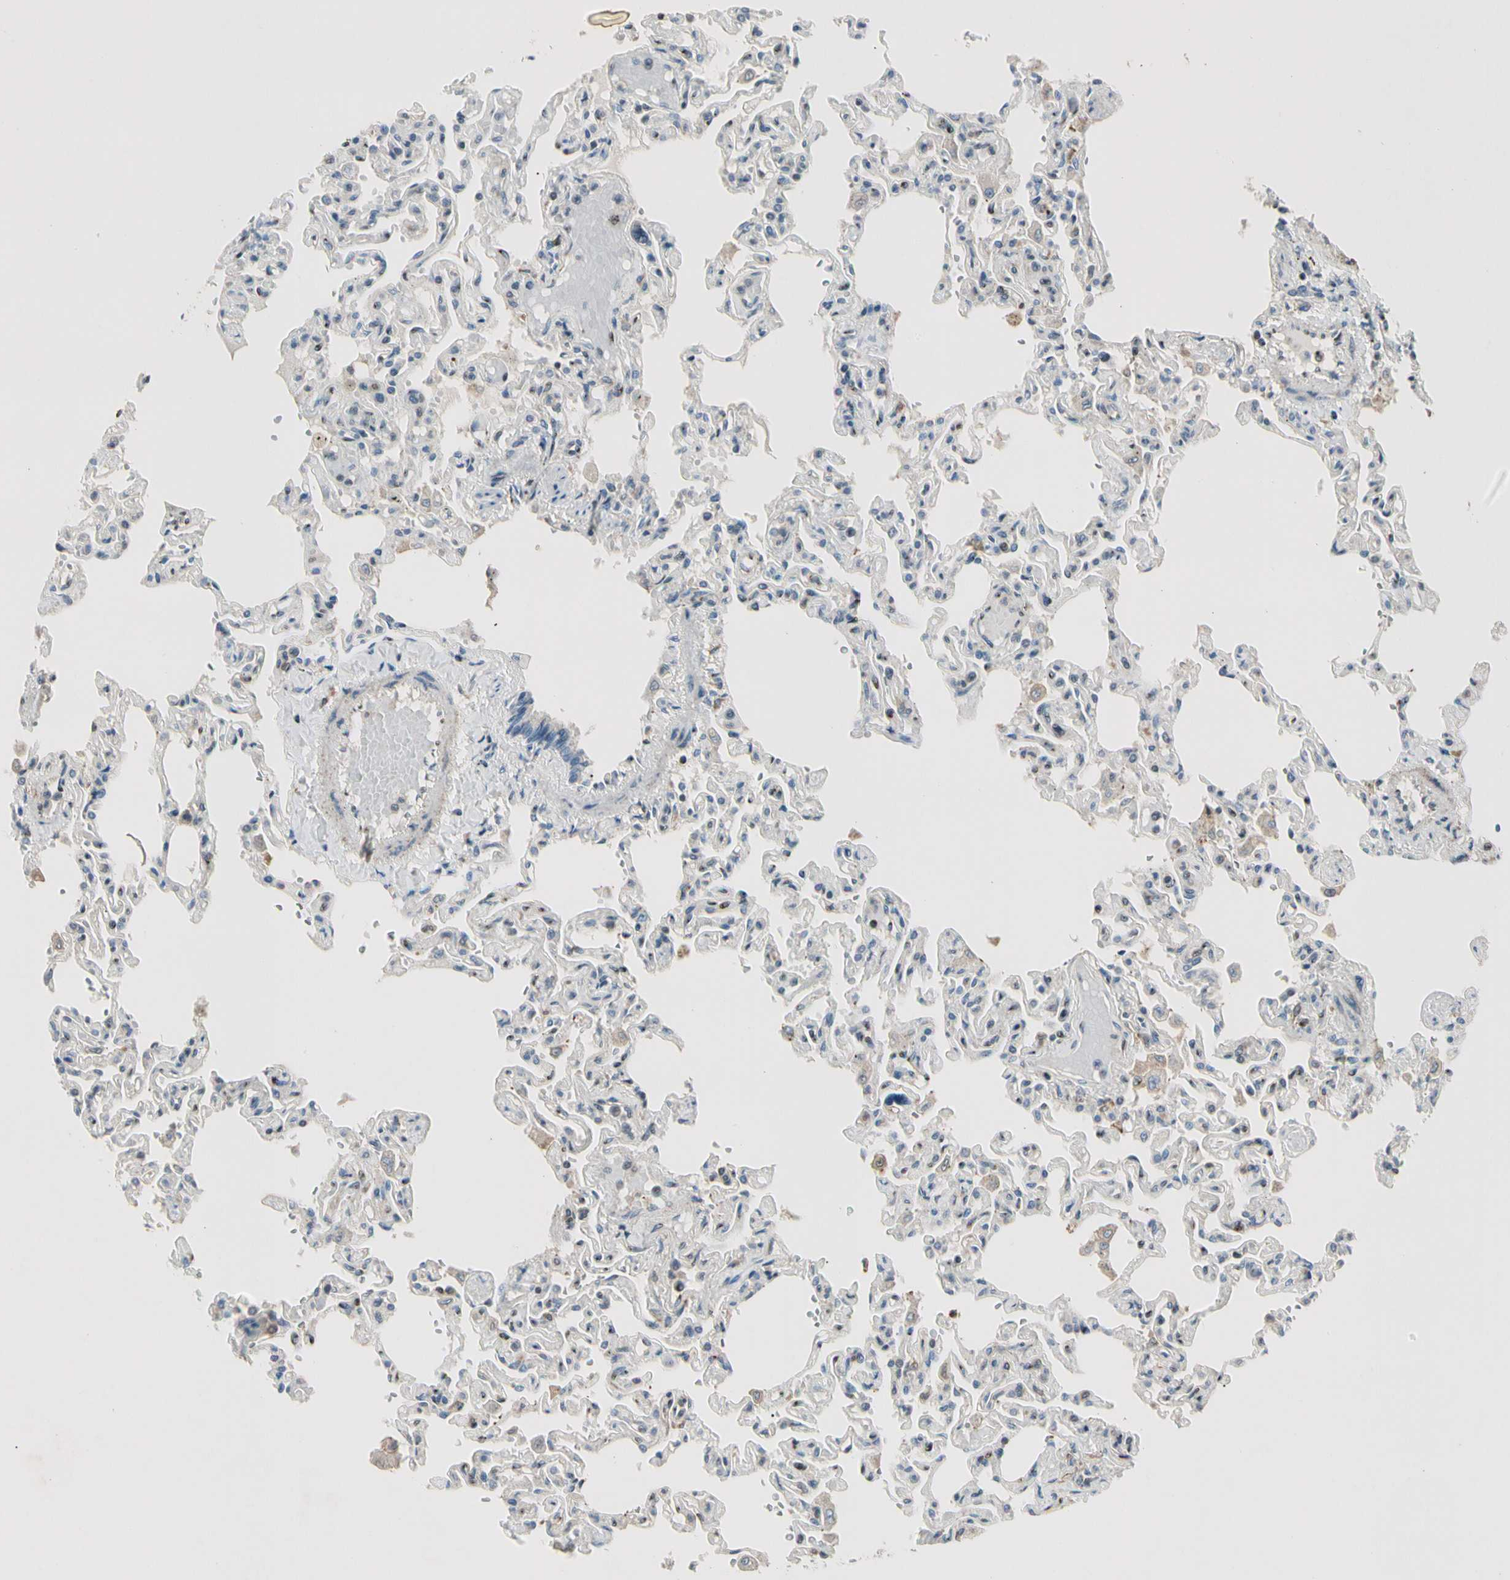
{"staining": {"intensity": "negative", "quantity": "none", "location": "none"}, "tissue": "lung", "cell_type": "Alveolar cells", "image_type": "normal", "snomed": [{"axis": "morphology", "description": "Normal tissue, NOS"}, {"axis": "topography", "description": "Lung"}], "caption": "Alveolar cells are negative for protein expression in benign human lung. (Stains: DAB IHC with hematoxylin counter stain, Microscopy: brightfield microscopy at high magnification).", "gene": "CDH6", "patient": {"sex": "male", "age": 21}}